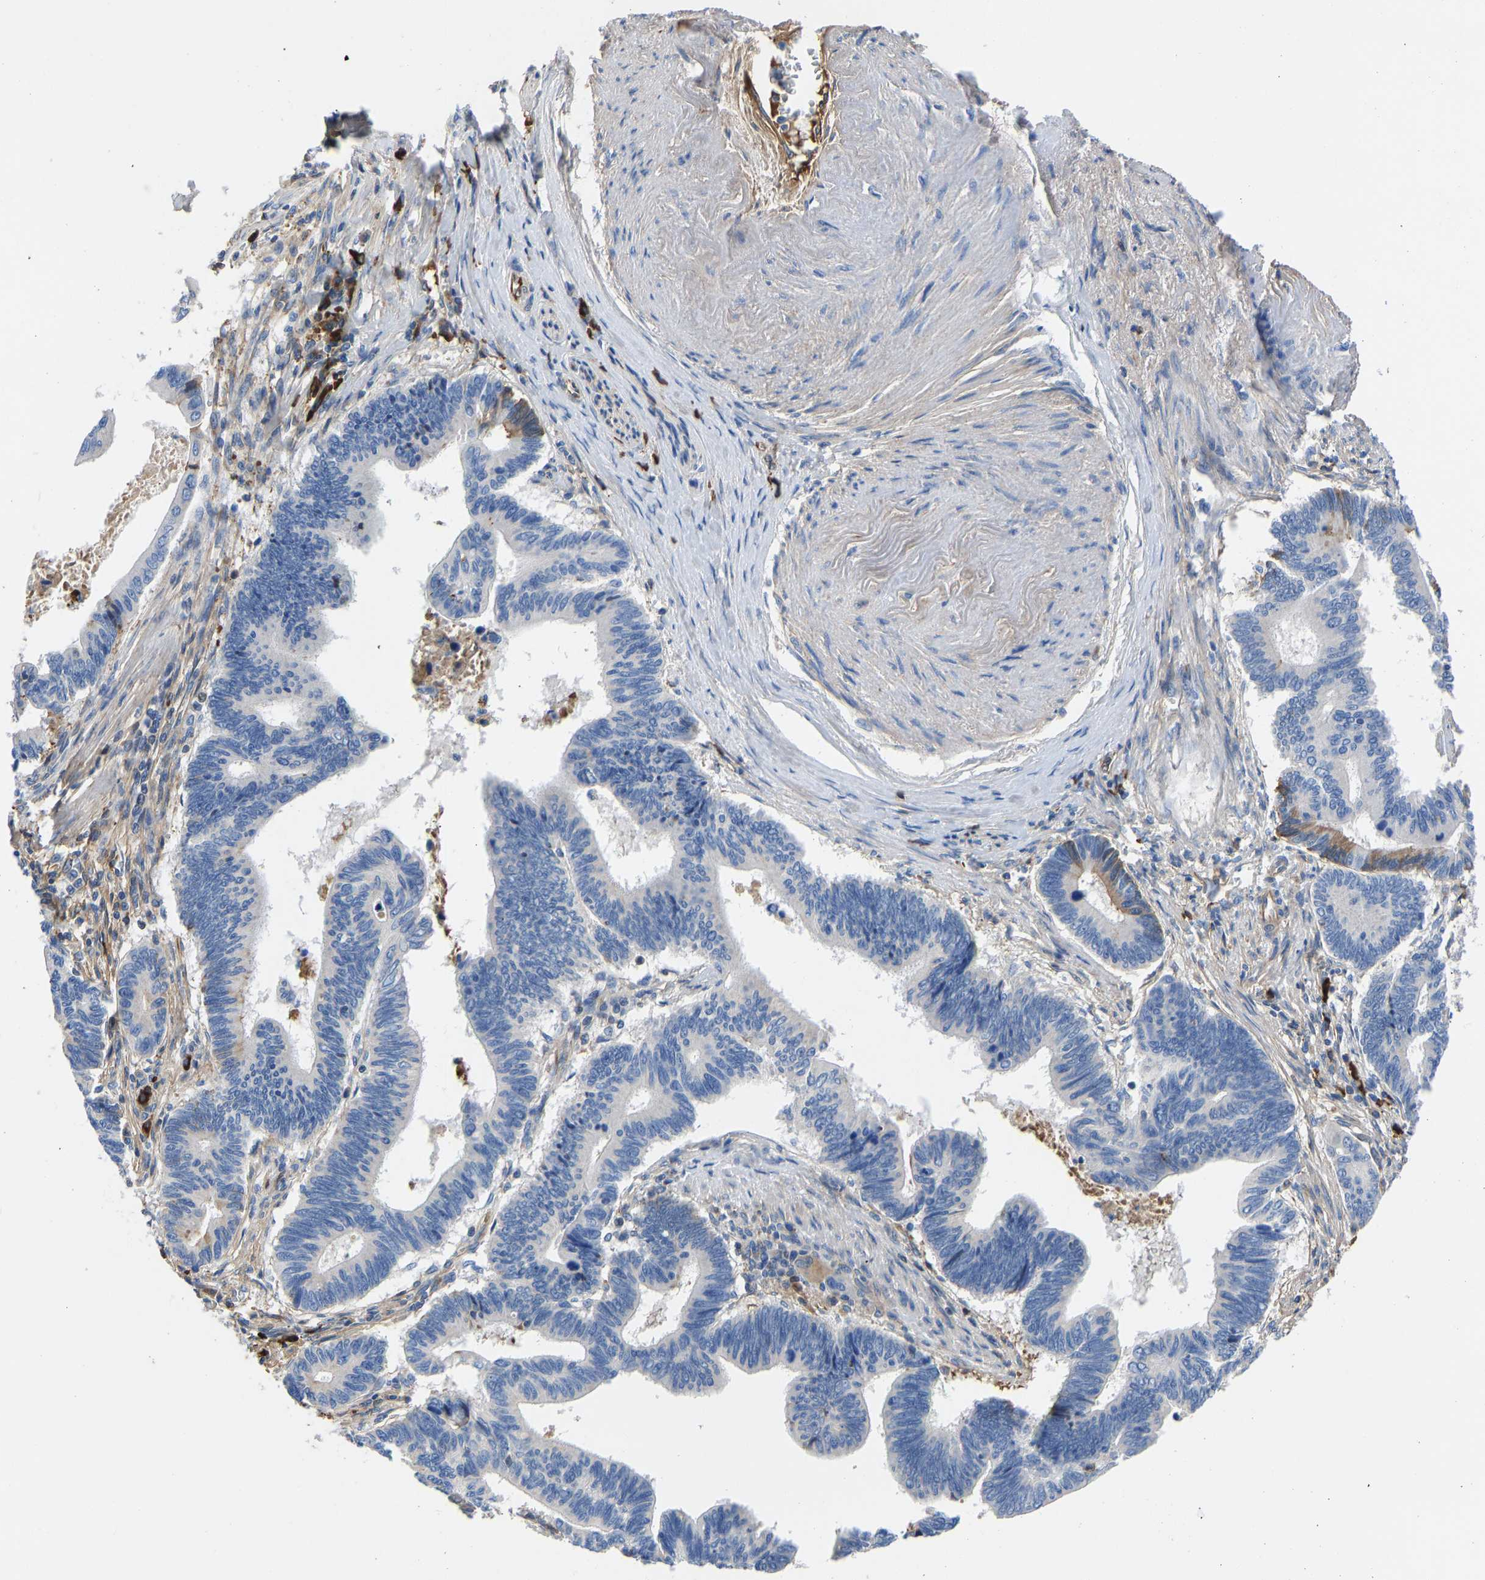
{"staining": {"intensity": "negative", "quantity": "none", "location": "none"}, "tissue": "pancreatic cancer", "cell_type": "Tumor cells", "image_type": "cancer", "snomed": [{"axis": "morphology", "description": "Adenocarcinoma, NOS"}, {"axis": "topography", "description": "Pancreas"}], "caption": "Immunohistochemical staining of pancreatic cancer displays no significant staining in tumor cells.", "gene": "HSPG2", "patient": {"sex": "female", "age": 70}}